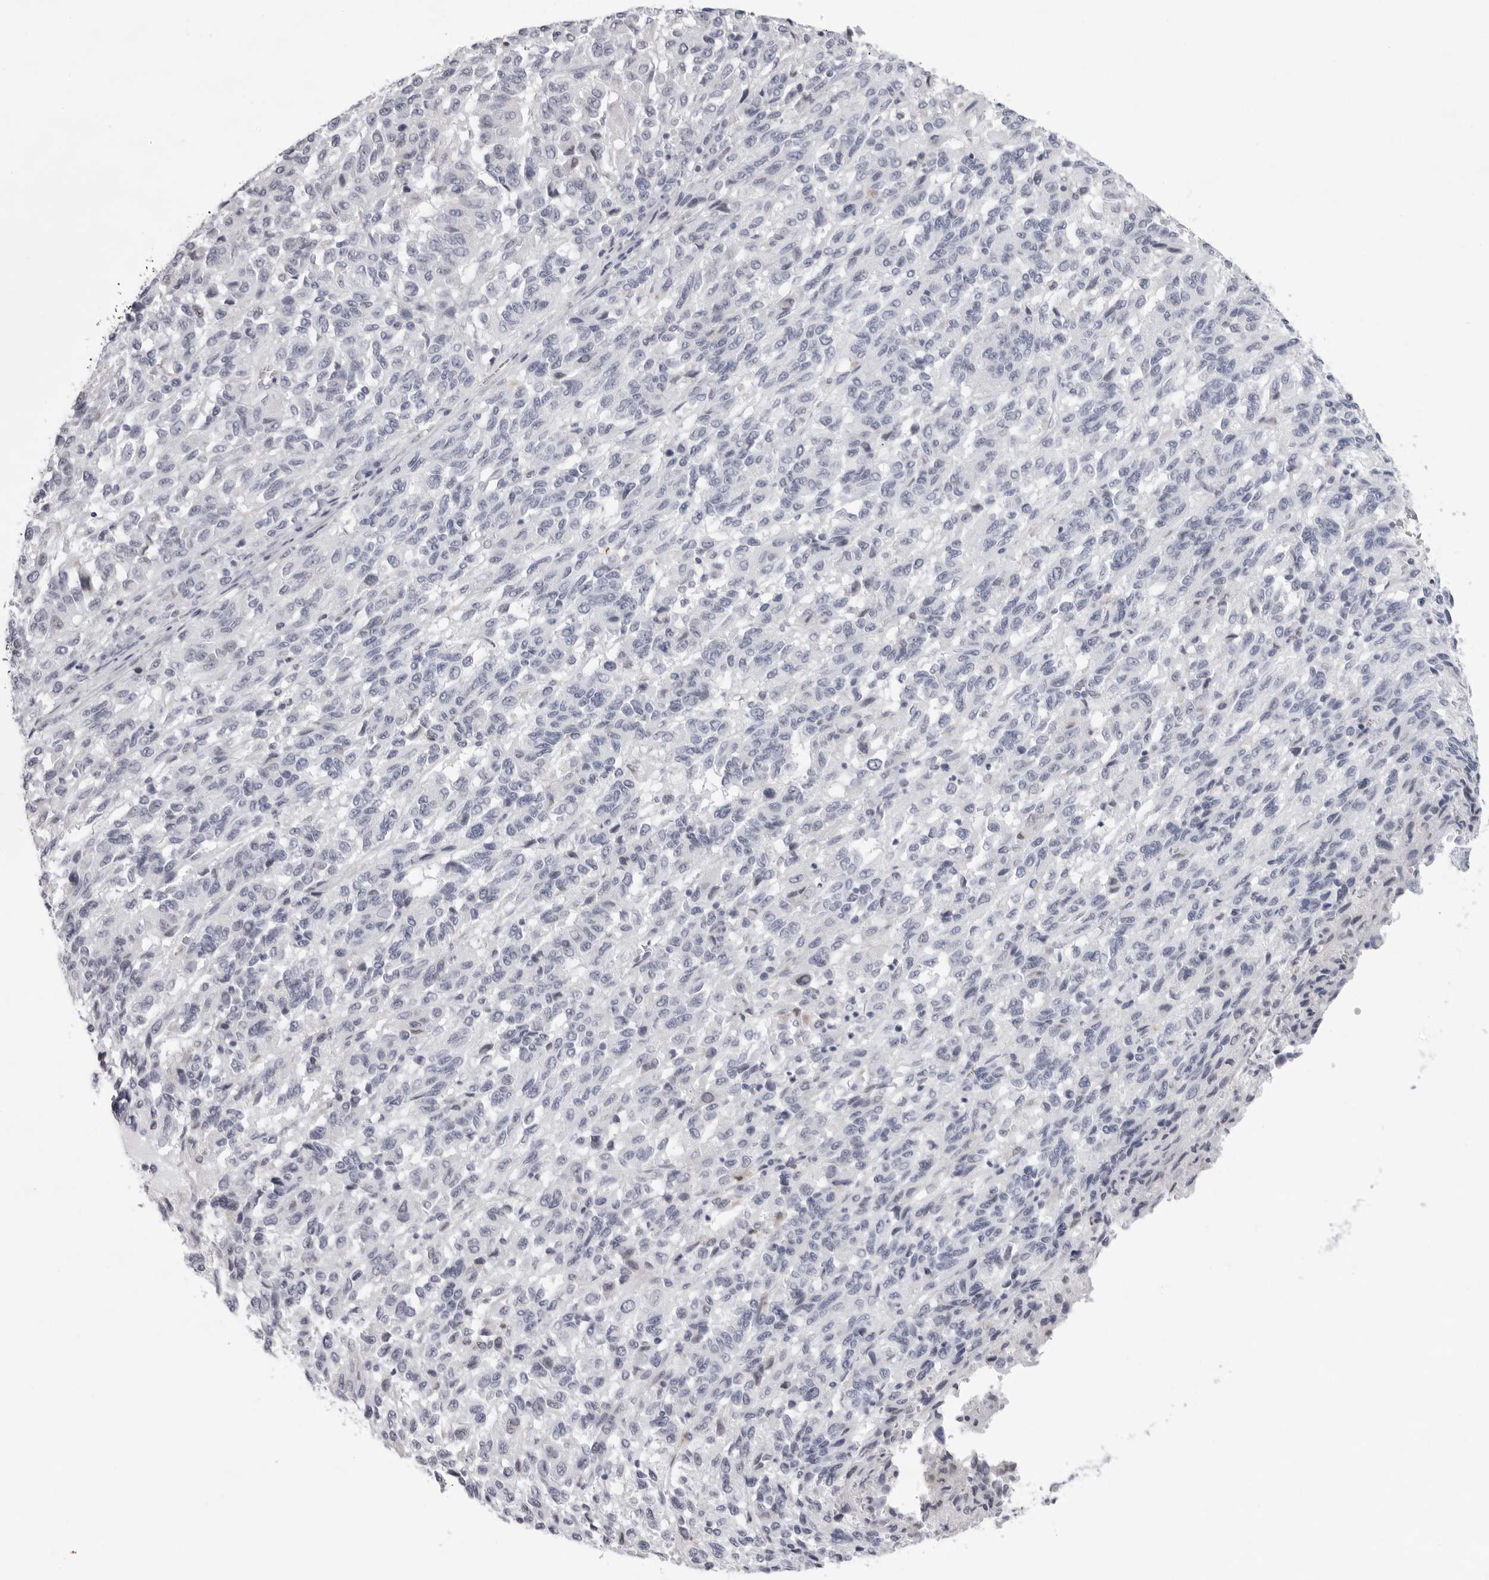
{"staining": {"intensity": "negative", "quantity": "none", "location": "none"}, "tissue": "melanoma", "cell_type": "Tumor cells", "image_type": "cancer", "snomed": [{"axis": "morphology", "description": "Malignant melanoma, Metastatic site"}, {"axis": "topography", "description": "Lung"}], "caption": "Immunohistochemistry (IHC) histopathology image of neoplastic tissue: human melanoma stained with DAB demonstrates no significant protein staining in tumor cells. (DAB (3,3'-diaminobenzidine) immunohistochemistry visualized using brightfield microscopy, high magnification).", "gene": "TMOD4", "patient": {"sex": "male", "age": 64}}